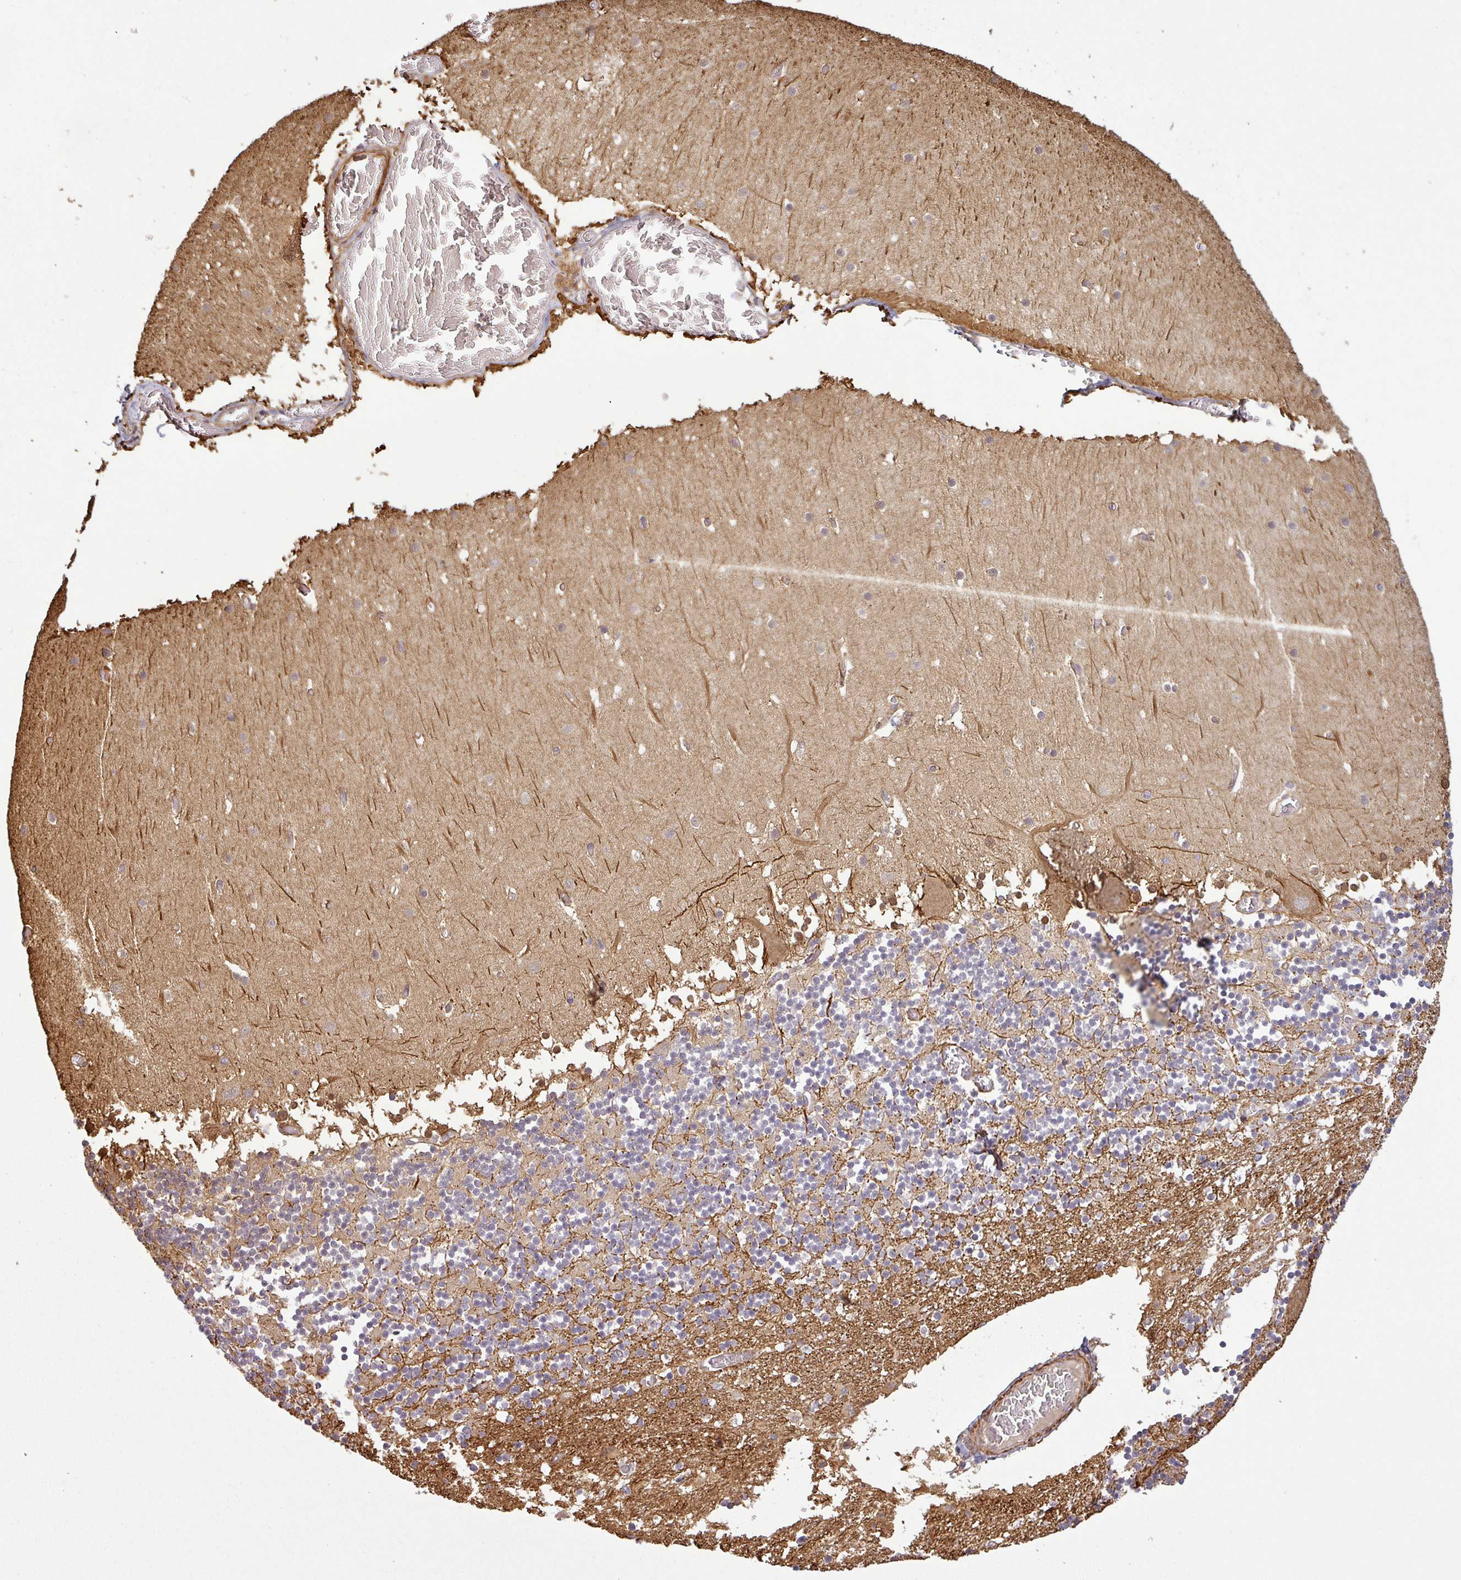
{"staining": {"intensity": "negative", "quantity": "none", "location": "none"}, "tissue": "cerebellum", "cell_type": "Cells in granular layer", "image_type": "normal", "snomed": [{"axis": "morphology", "description": "Normal tissue, NOS"}, {"axis": "topography", "description": "Cerebellum"}], "caption": "Cells in granular layer show no significant protein positivity in unremarkable cerebellum. (Immunohistochemistry, brightfield microscopy, high magnification).", "gene": "MAP3K6", "patient": {"sex": "female", "age": 28}}